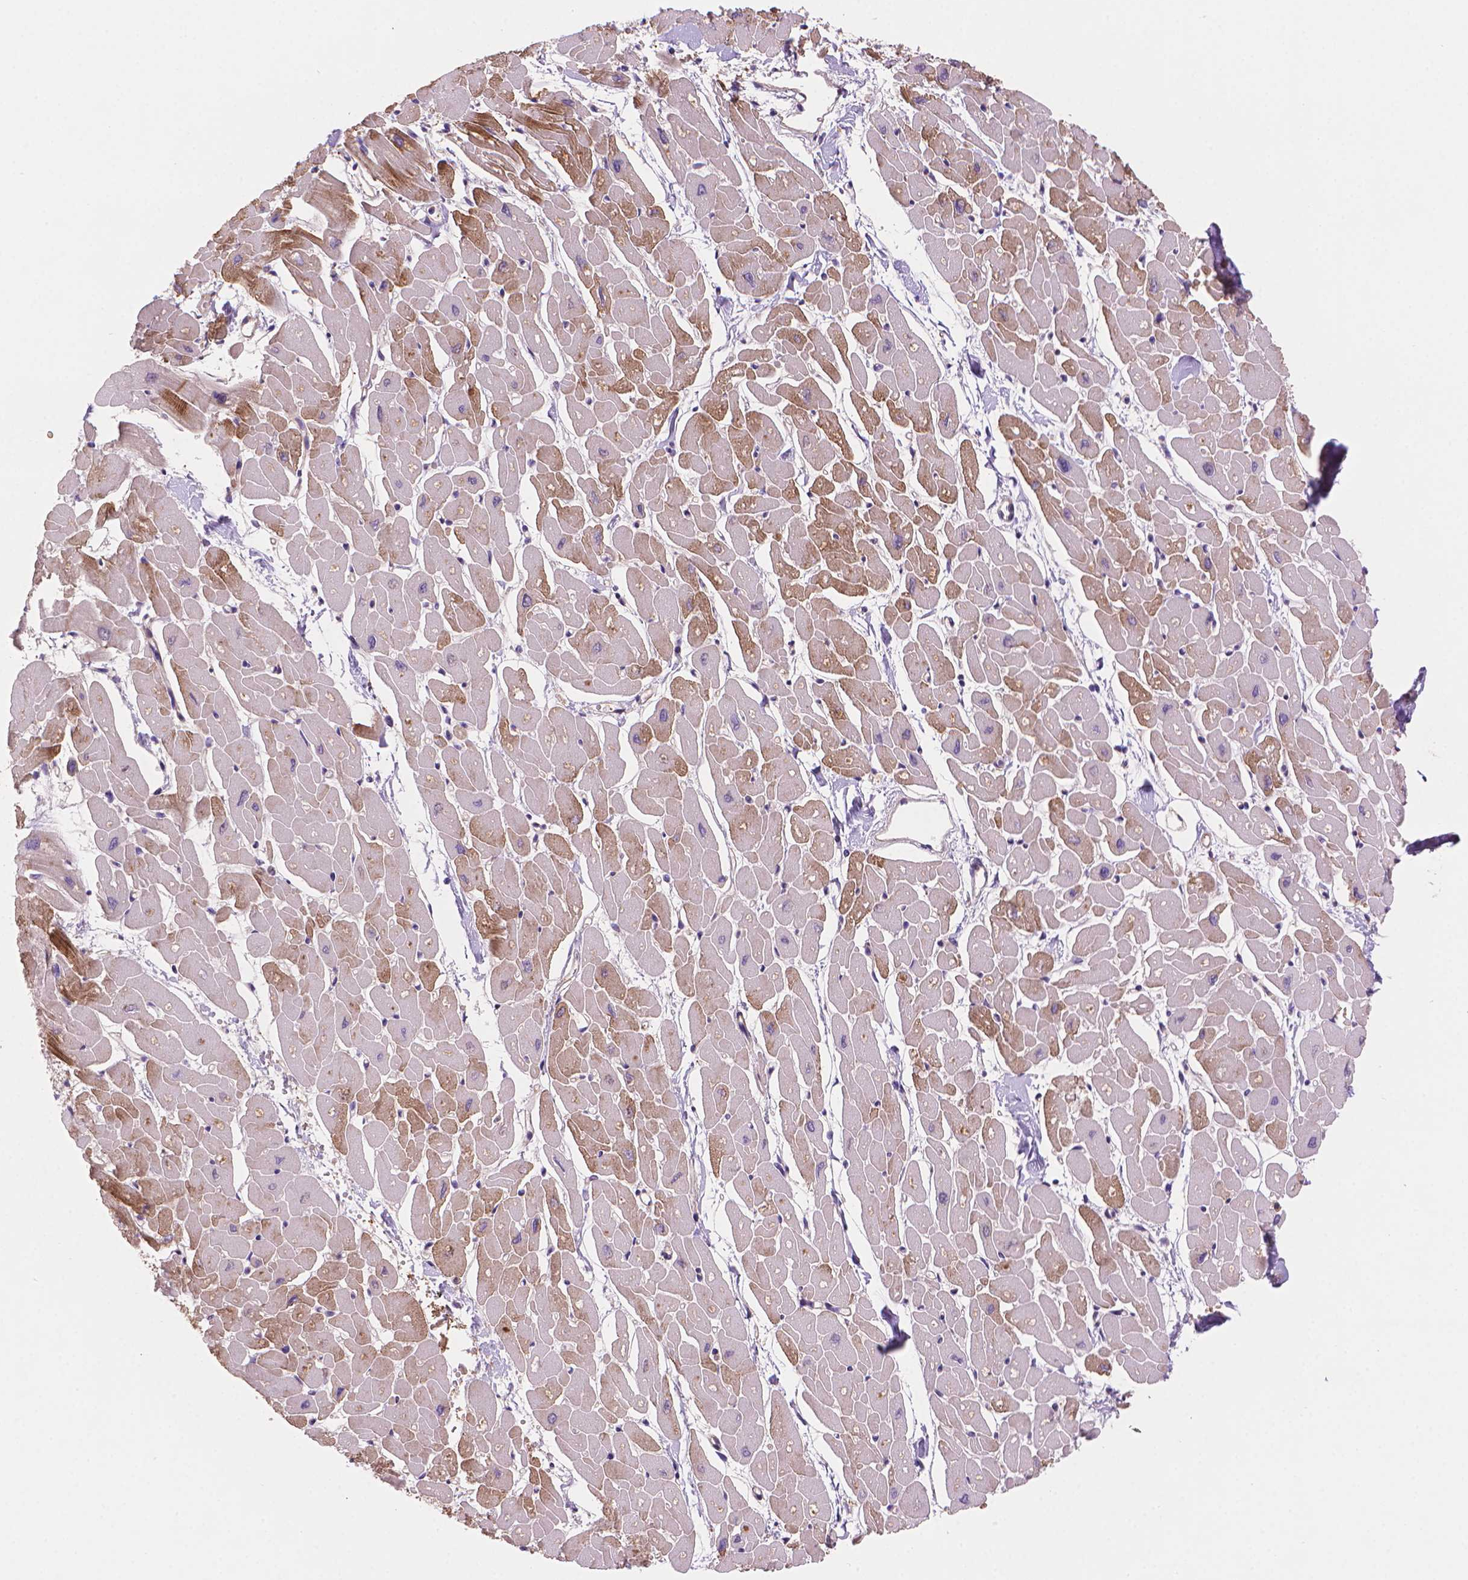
{"staining": {"intensity": "moderate", "quantity": "25%-75%", "location": "cytoplasmic/membranous"}, "tissue": "heart muscle", "cell_type": "Cardiomyocytes", "image_type": "normal", "snomed": [{"axis": "morphology", "description": "Normal tissue, NOS"}, {"axis": "topography", "description": "Heart"}], "caption": "About 25%-75% of cardiomyocytes in benign human heart muscle exhibit moderate cytoplasmic/membranous protein expression as visualized by brown immunohistochemical staining.", "gene": "AMMECR1L", "patient": {"sex": "male", "age": 57}}